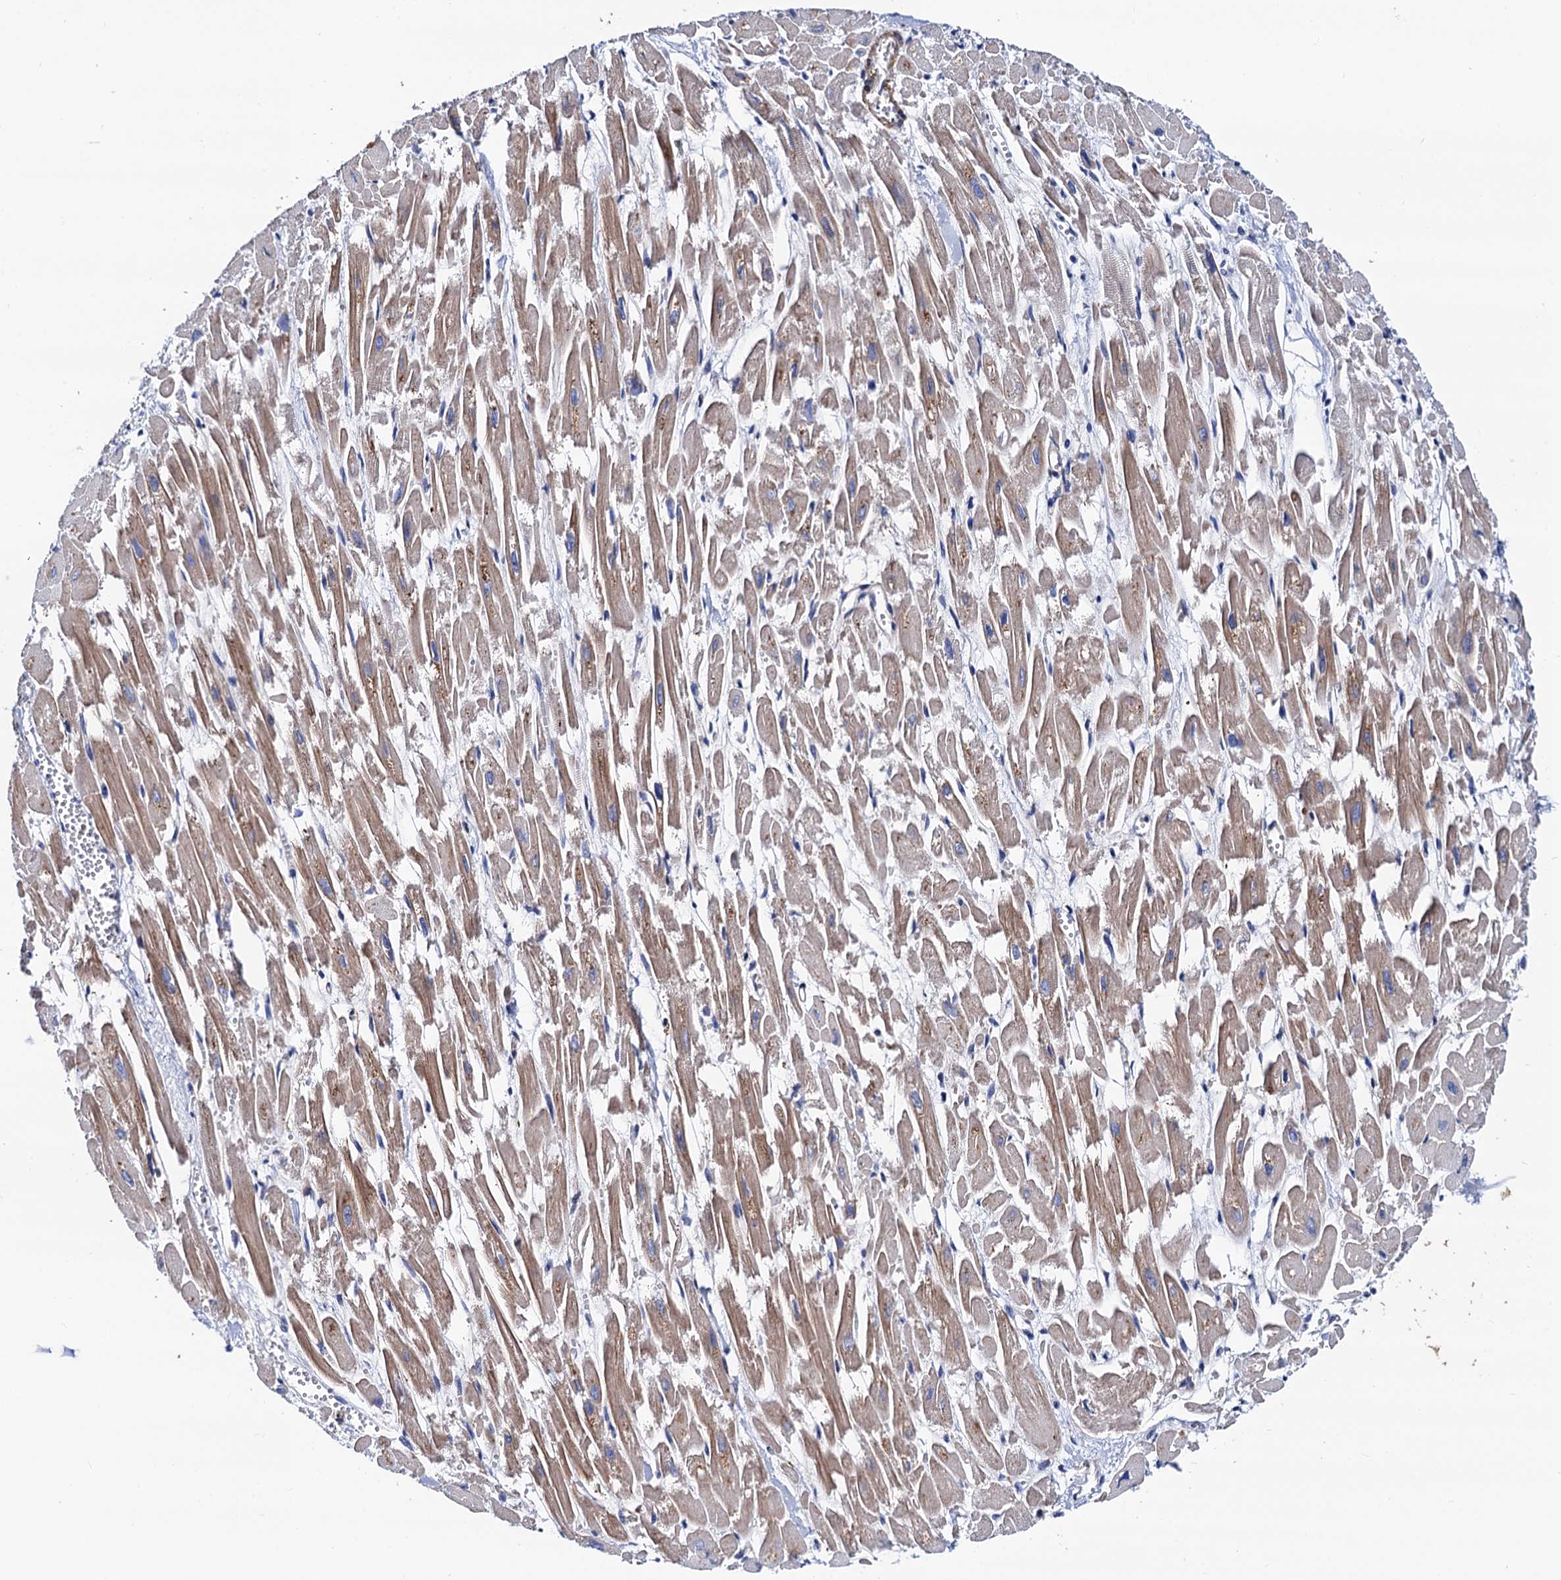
{"staining": {"intensity": "weak", "quantity": "25%-75%", "location": "cytoplasmic/membranous"}, "tissue": "heart muscle", "cell_type": "Cardiomyocytes", "image_type": "normal", "snomed": [{"axis": "morphology", "description": "Normal tissue, NOS"}, {"axis": "topography", "description": "Heart"}], "caption": "Immunohistochemistry (IHC) micrograph of normal heart muscle stained for a protein (brown), which demonstrates low levels of weak cytoplasmic/membranous expression in approximately 25%-75% of cardiomyocytes.", "gene": "ZDHHC18", "patient": {"sex": "male", "age": 54}}